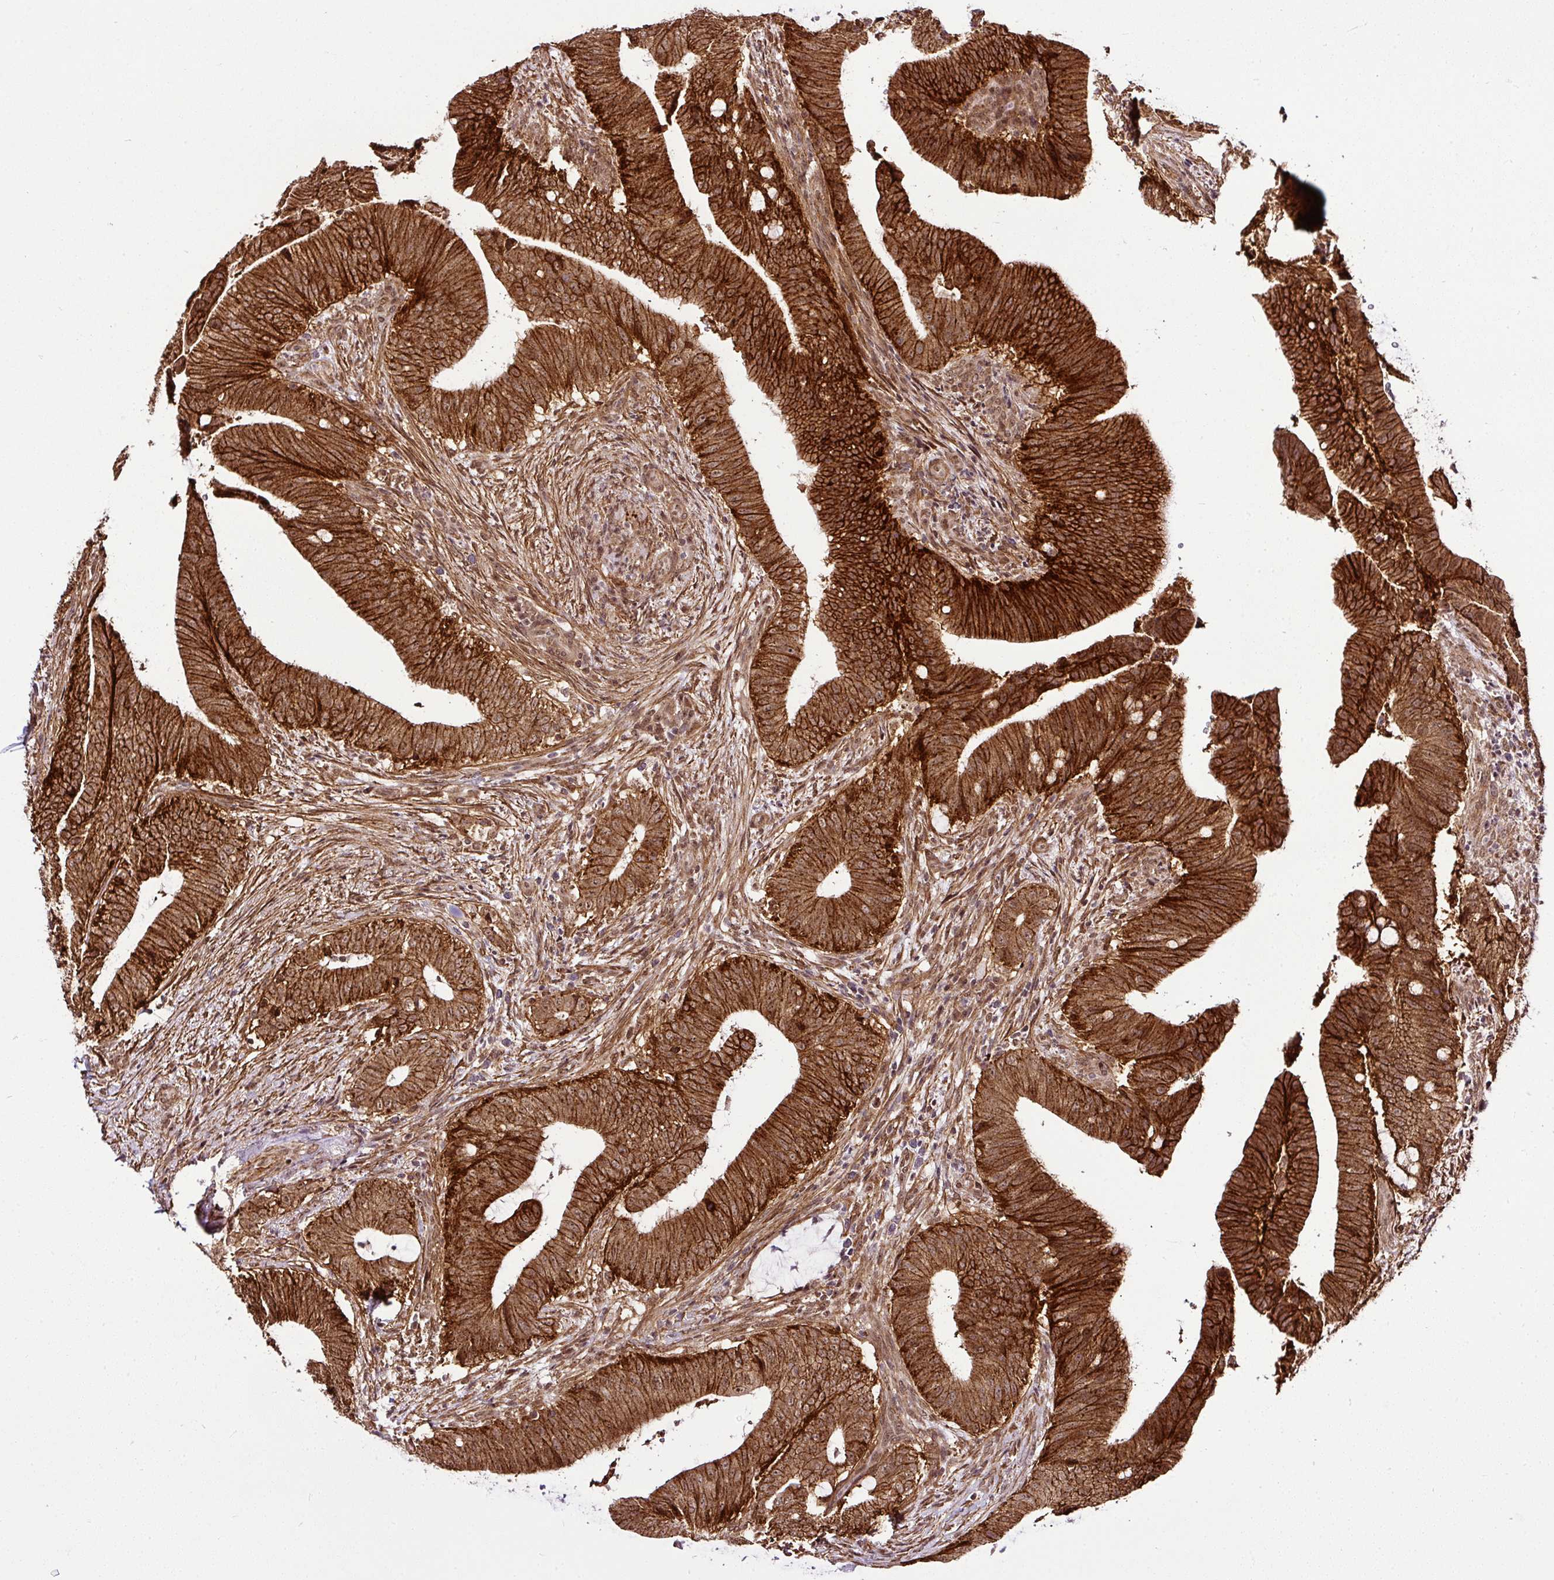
{"staining": {"intensity": "strong", "quantity": ">75%", "location": "cytoplasmic/membranous,nuclear"}, "tissue": "colorectal cancer", "cell_type": "Tumor cells", "image_type": "cancer", "snomed": [{"axis": "morphology", "description": "Adenocarcinoma, NOS"}, {"axis": "topography", "description": "Colon"}], "caption": "Colorectal cancer tissue reveals strong cytoplasmic/membranous and nuclear staining in approximately >75% of tumor cells, visualized by immunohistochemistry.", "gene": "FAM153A", "patient": {"sex": "female", "age": 43}}